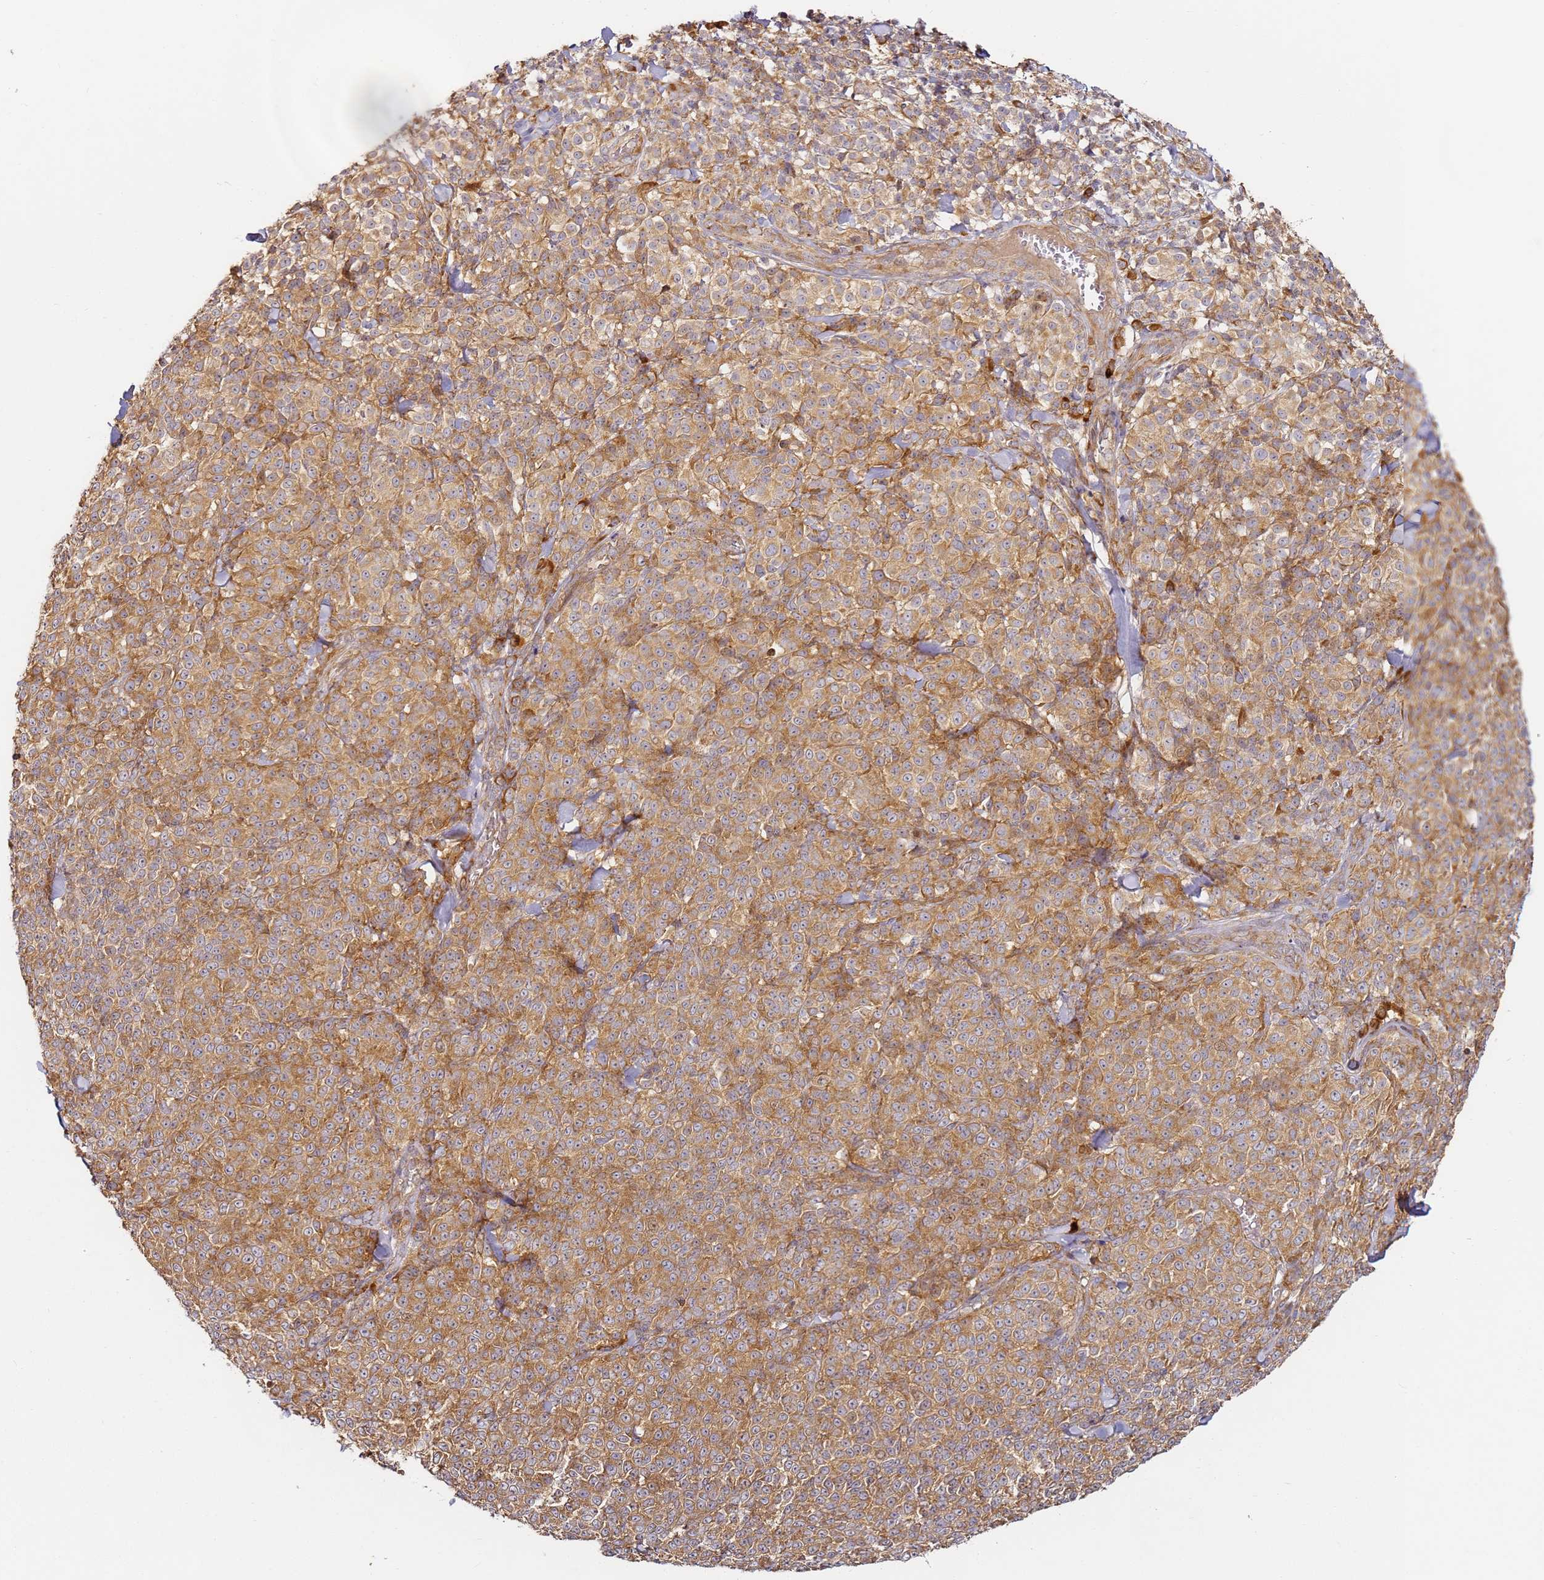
{"staining": {"intensity": "moderate", "quantity": ">75%", "location": "cytoplasmic/membranous"}, "tissue": "melanoma", "cell_type": "Tumor cells", "image_type": "cancer", "snomed": [{"axis": "morphology", "description": "Normal tissue, NOS"}, {"axis": "morphology", "description": "Malignant melanoma, NOS"}, {"axis": "topography", "description": "Skin"}], "caption": "Protein positivity by IHC displays moderate cytoplasmic/membranous positivity in about >75% of tumor cells in melanoma. (IHC, brightfield microscopy, high magnification).", "gene": "RPS3A", "patient": {"sex": "female", "age": 34}}